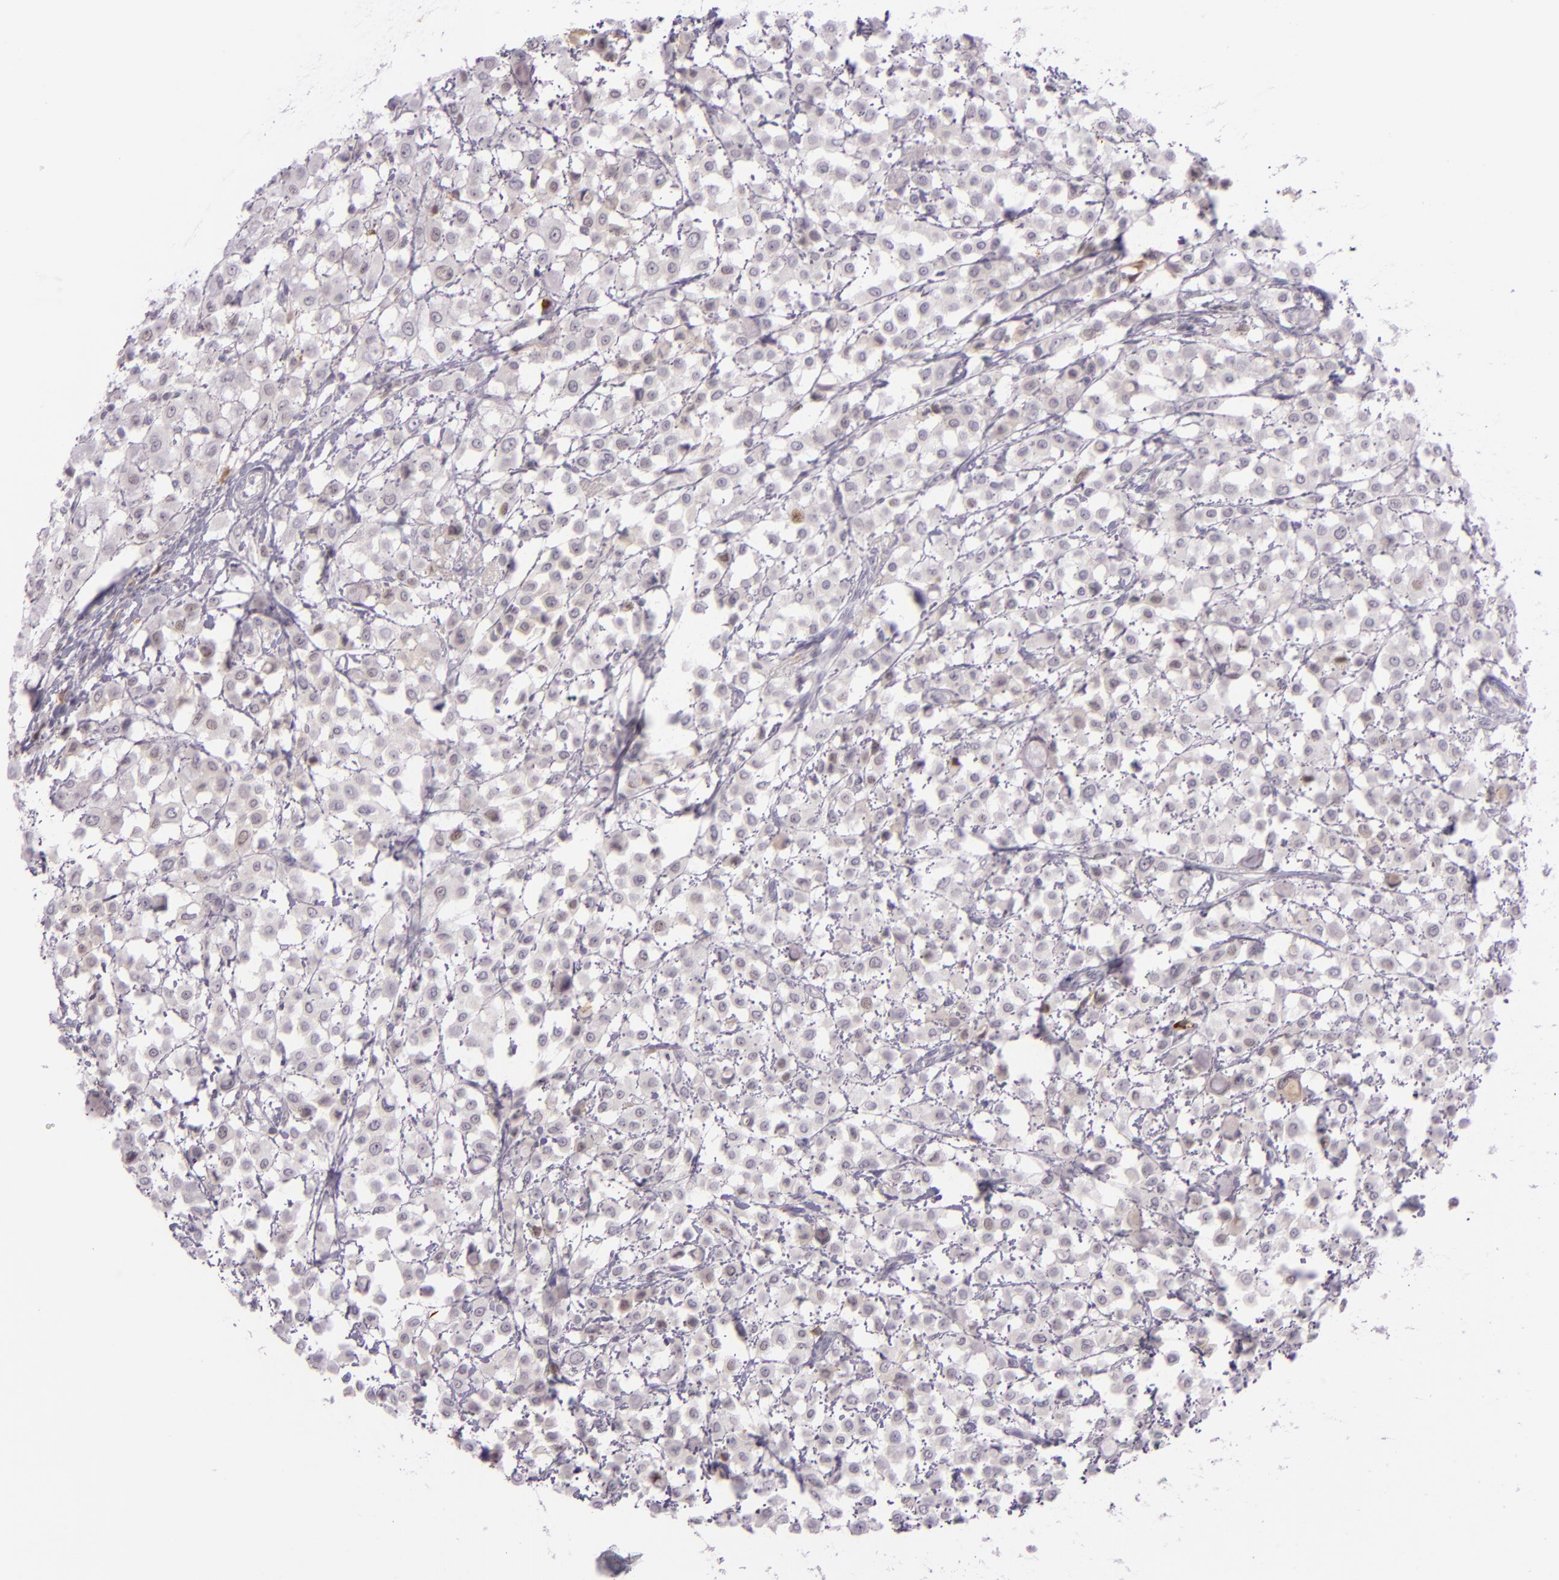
{"staining": {"intensity": "negative", "quantity": "none", "location": "none"}, "tissue": "breast cancer", "cell_type": "Tumor cells", "image_type": "cancer", "snomed": [{"axis": "morphology", "description": "Lobular carcinoma"}, {"axis": "topography", "description": "Breast"}], "caption": "Image shows no protein staining in tumor cells of breast cancer (lobular carcinoma) tissue. (DAB immunohistochemistry (IHC), high magnification).", "gene": "CHEK2", "patient": {"sex": "female", "age": 85}}